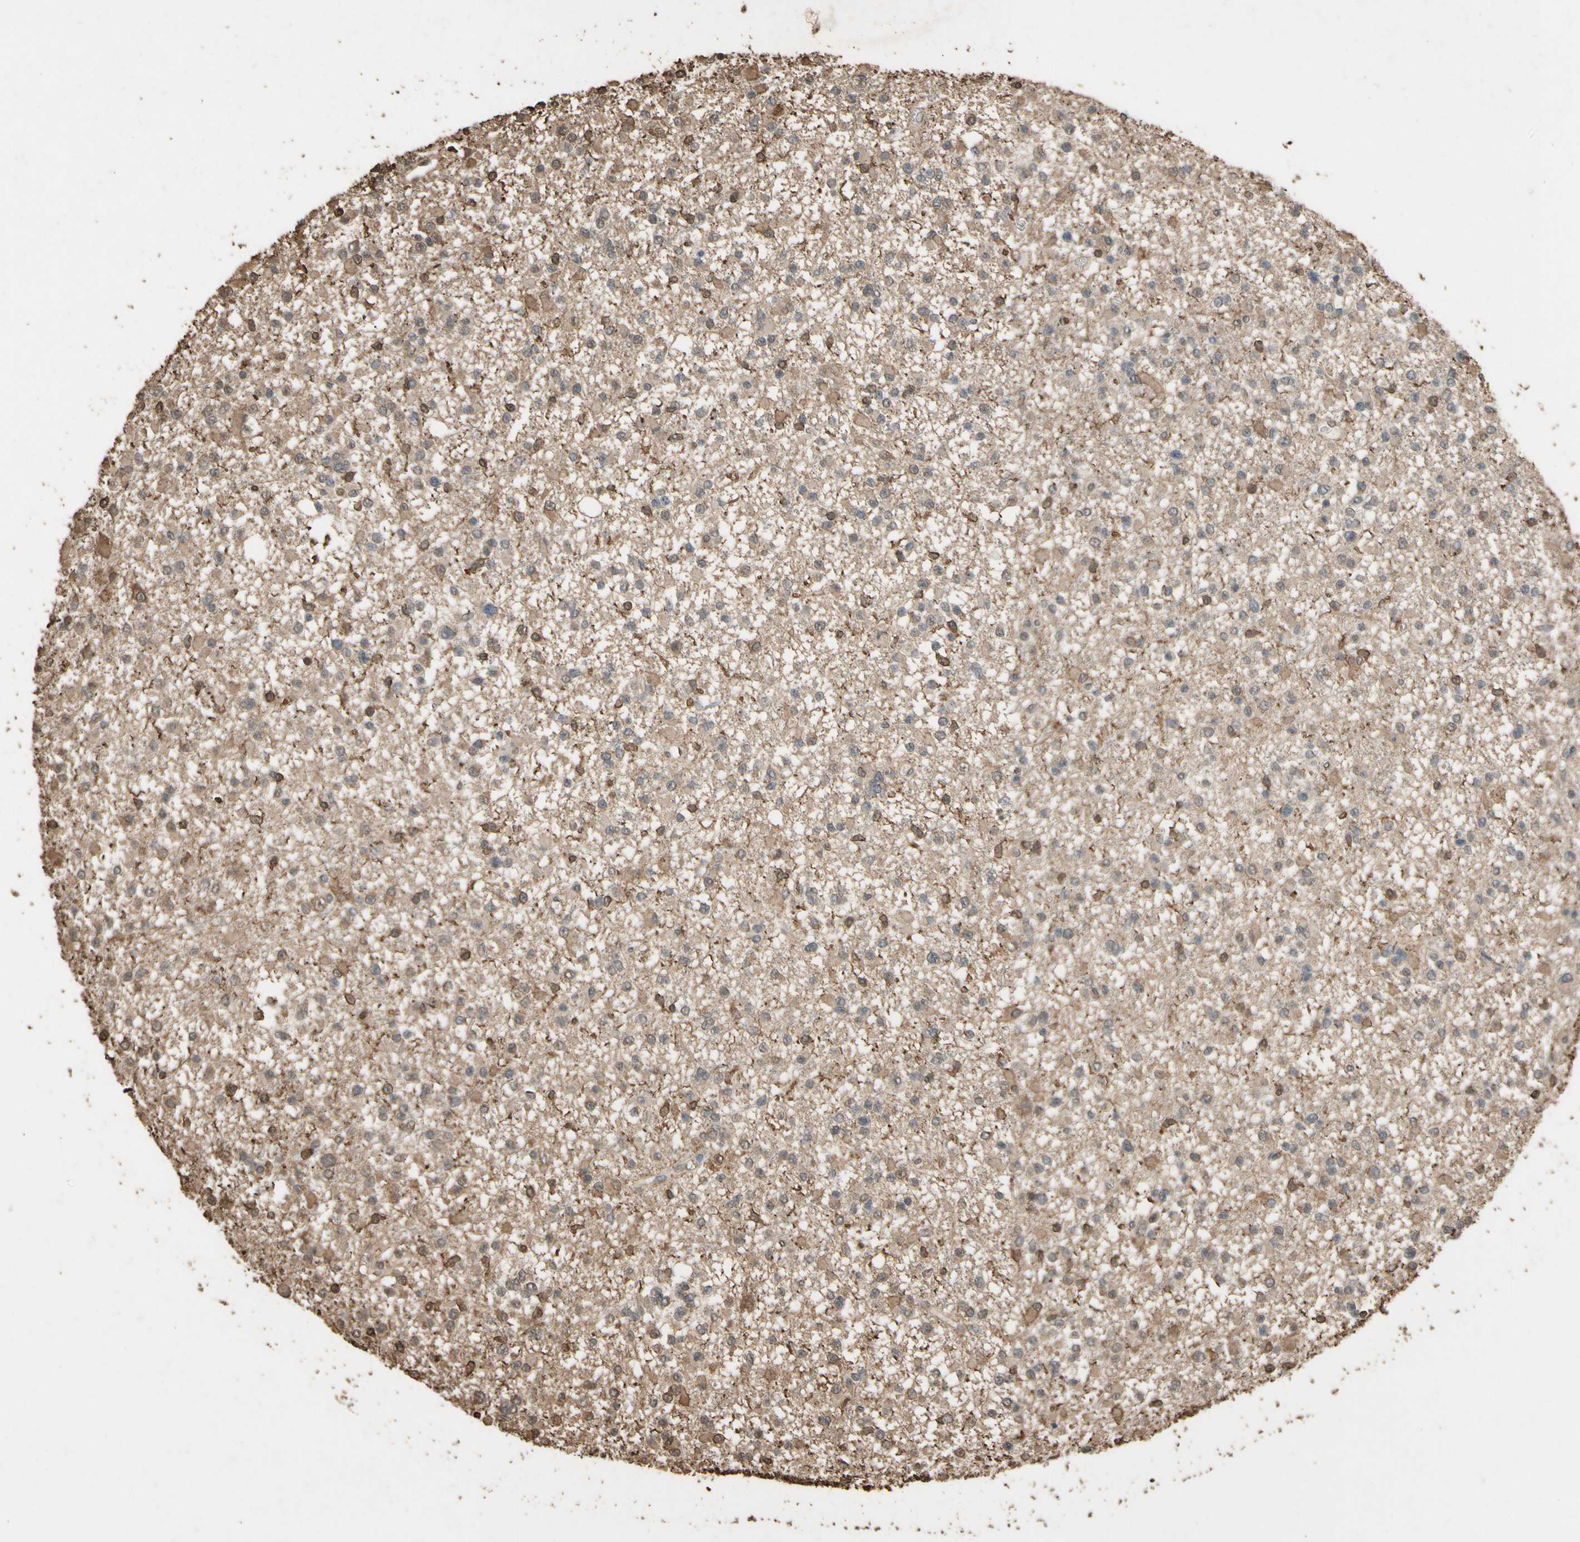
{"staining": {"intensity": "weak", "quantity": ">75%", "location": "cytoplasmic/membranous"}, "tissue": "glioma", "cell_type": "Tumor cells", "image_type": "cancer", "snomed": [{"axis": "morphology", "description": "Glioma, malignant, Low grade"}, {"axis": "topography", "description": "Brain"}], "caption": "This is a photomicrograph of IHC staining of glioma, which shows weak staining in the cytoplasmic/membranous of tumor cells.", "gene": "TNFSF13B", "patient": {"sex": "female", "age": 22}}